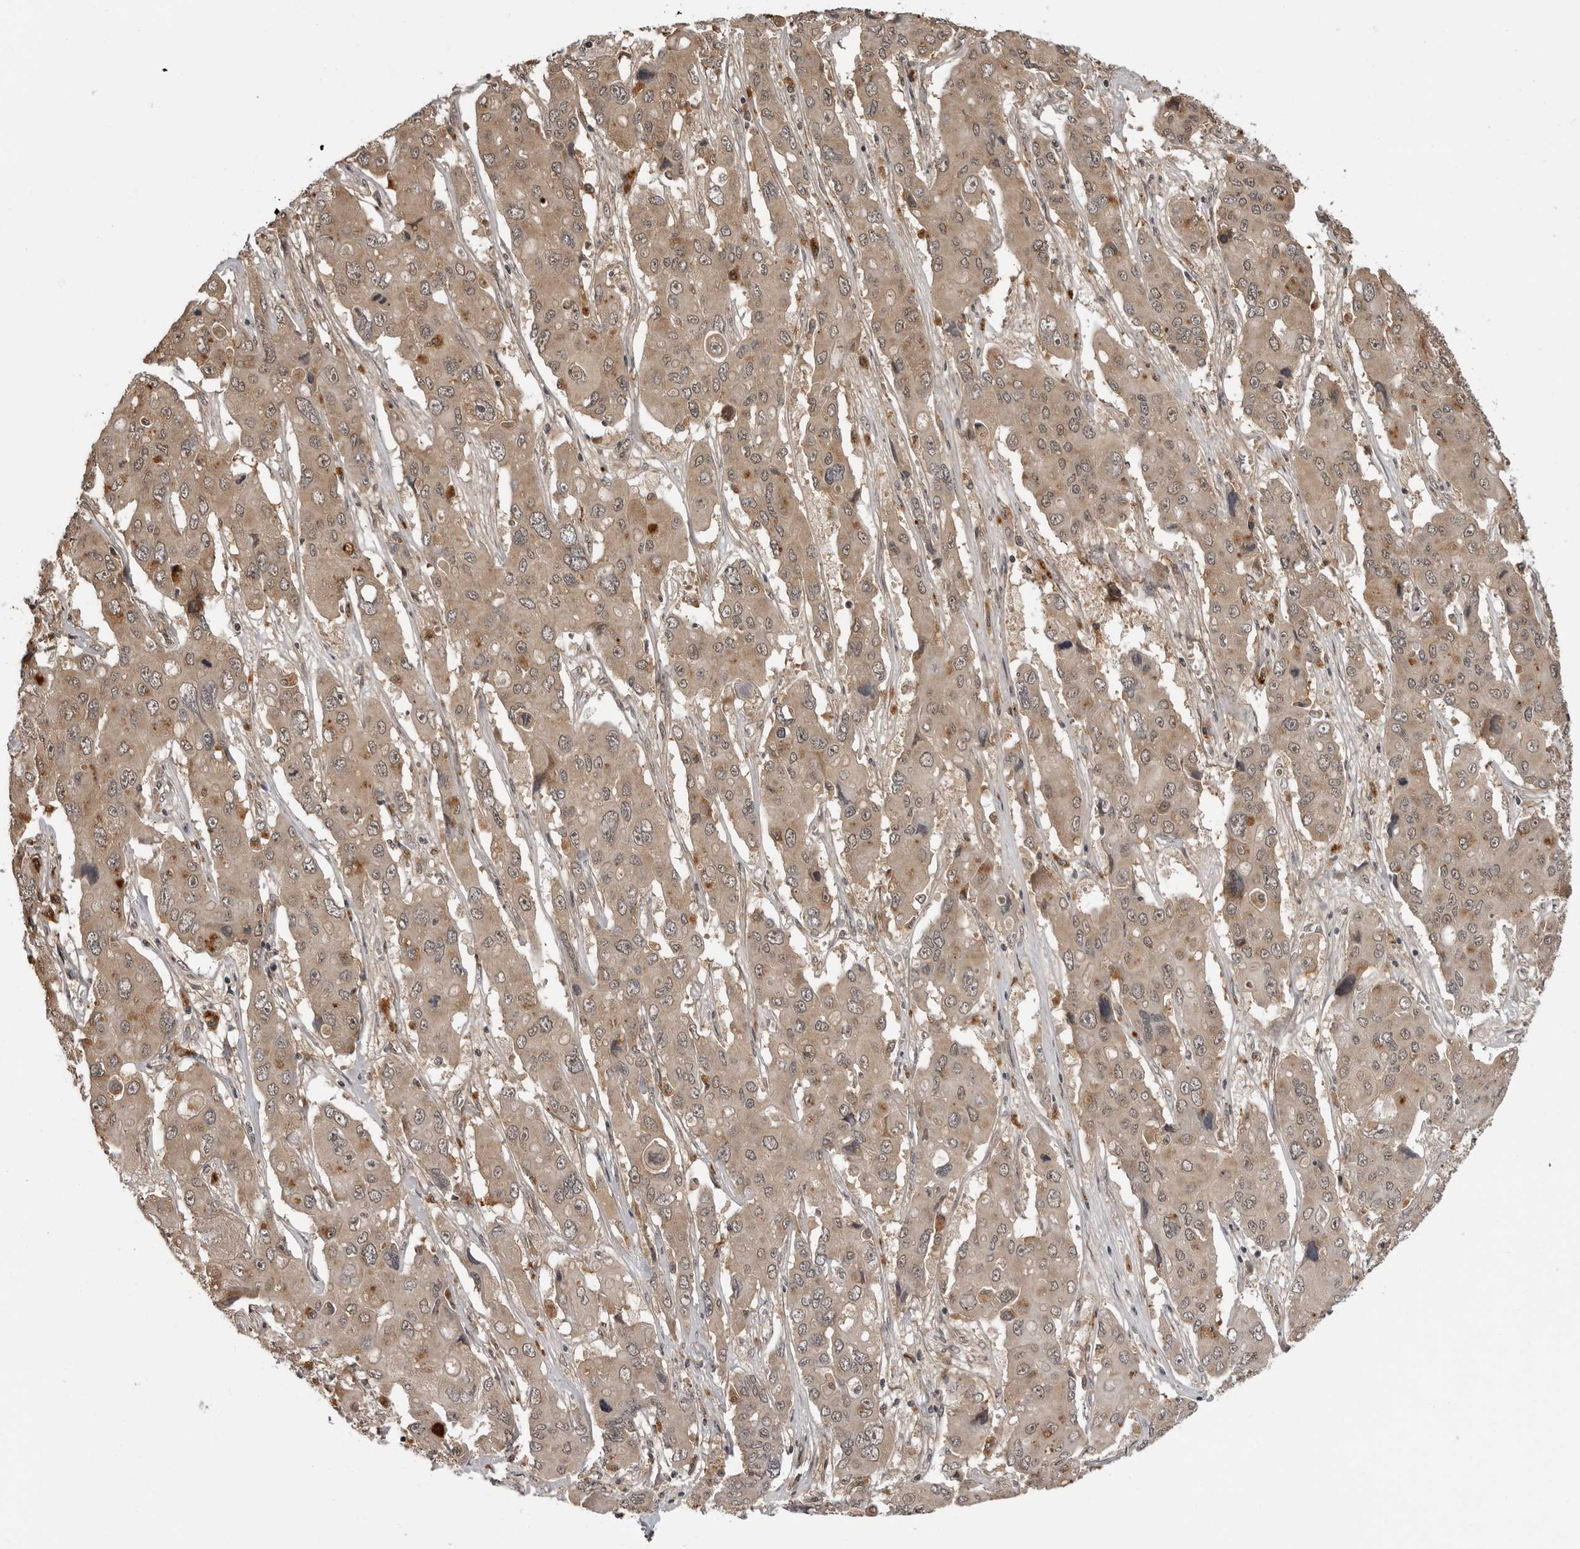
{"staining": {"intensity": "weak", "quantity": ">75%", "location": "cytoplasmic/membranous,nuclear"}, "tissue": "liver cancer", "cell_type": "Tumor cells", "image_type": "cancer", "snomed": [{"axis": "morphology", "description": "Cholangiocarcinoma"}, {"axis": "topography", "description": "Liver"}], "caption": "Immunohistochemistry histopathology image of neoplastic tissue: human liver cancer (cholangiocarcinoma) stained using IHC shows low levels of weak protein expression localized specifically in the cytoplasmic/membranous and nuclear of tumor cells, appearing as a cytoplasmic/membranous and nuclear brown color.", "gene": "IL24", "patient": {"sex": "male", "age": 67}}